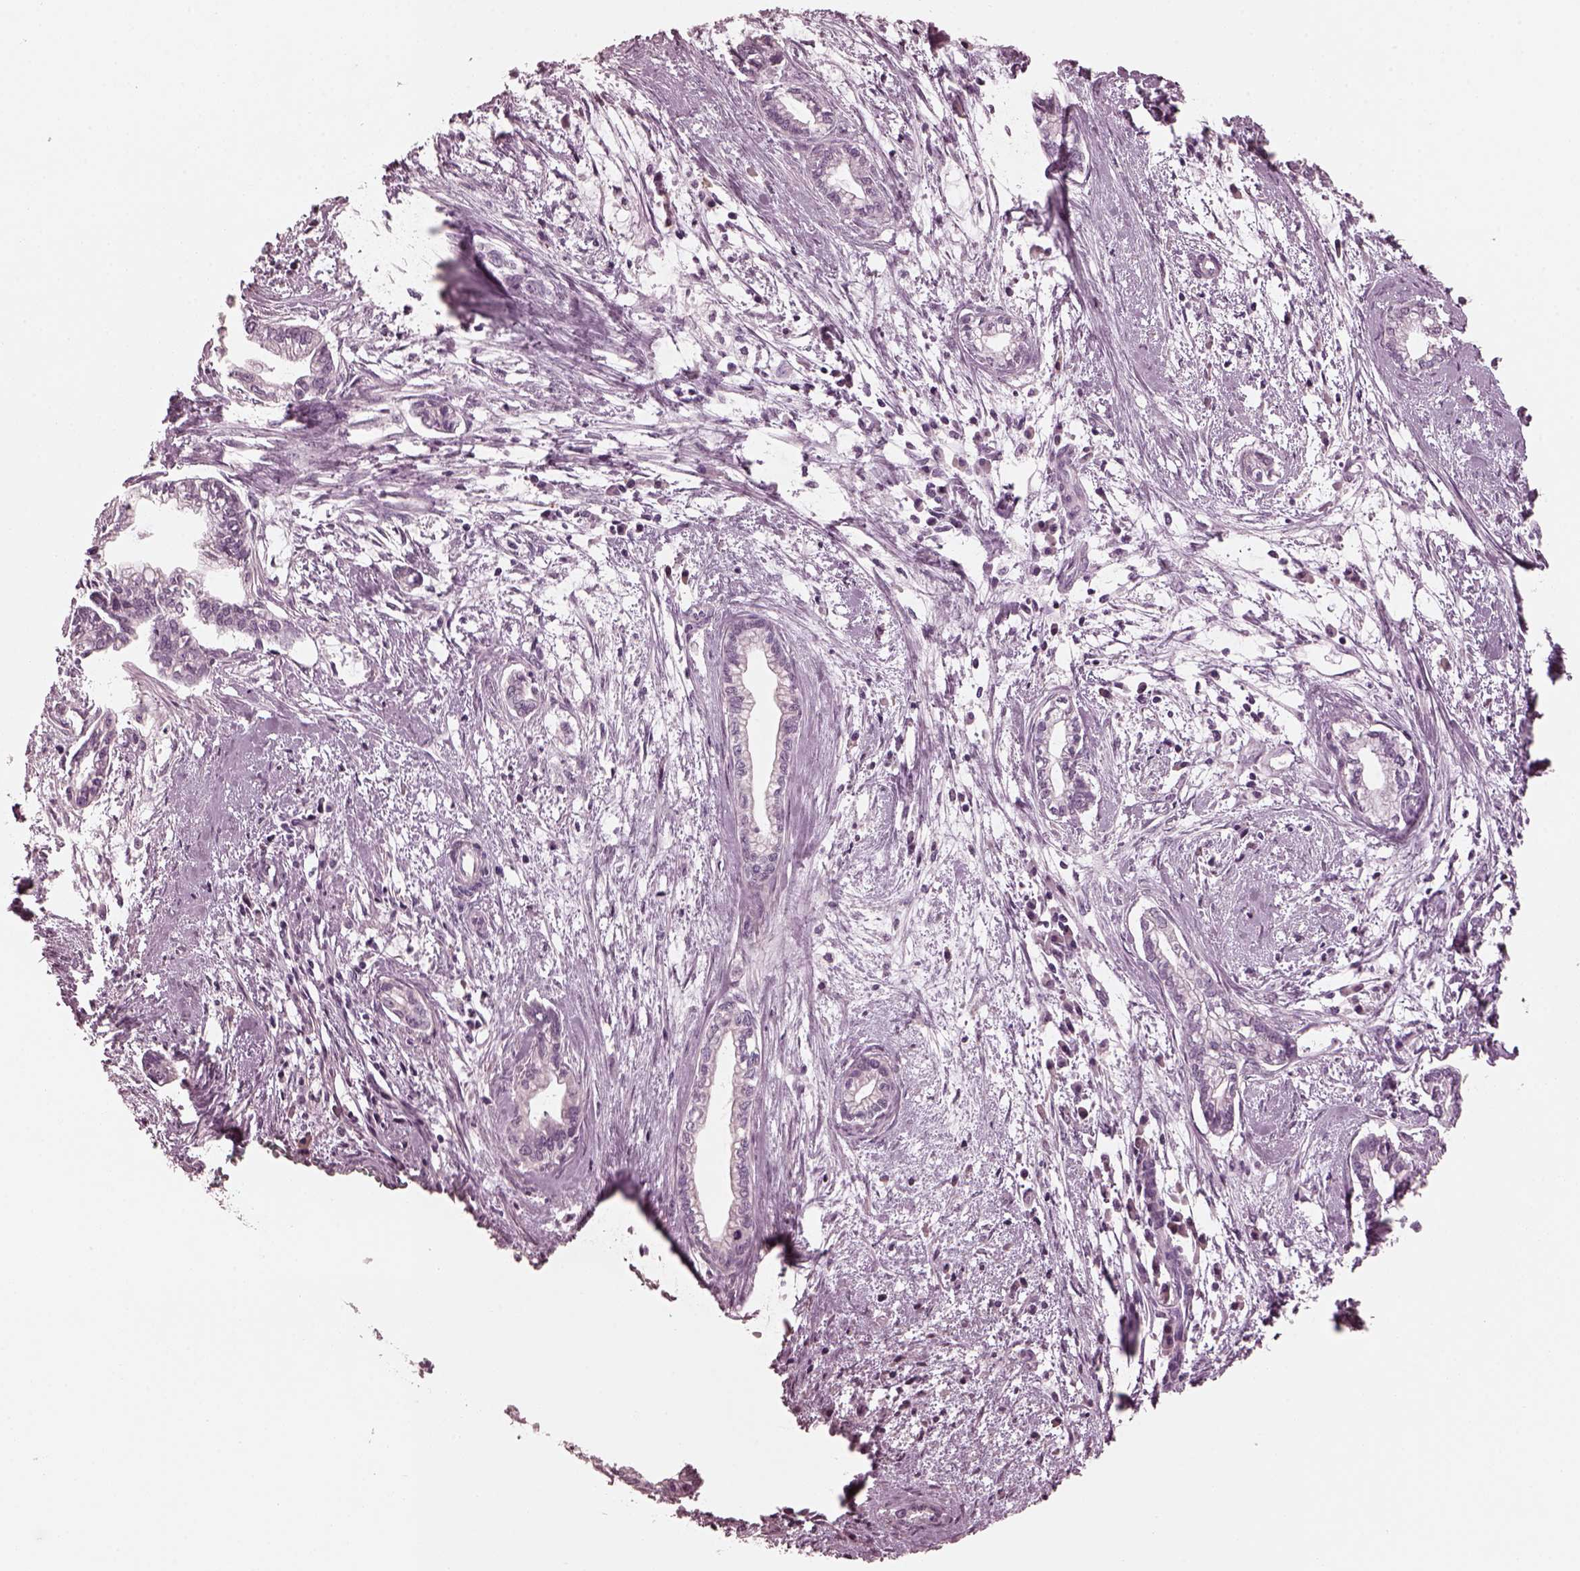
{"staining": {"intensity": "negative", "quantity": "none", "location": "none"}, "tissue": "cervical cancer", "cell_type": "Tumor cells", "image_type": "cancer", "snomed": [{"axis": "morphology", "description": "Adenocarcinoma, NOS"}, {"axis": "topography", "description": "Cervix"}], "caption": "Immunohistochemistry (IHC) histopathology image of neoplastic tissue: human adenocarcinoma (cervical) stained with DAB exhibits no significant protein expression in tumor cells.", "gene": "CGA", "patient": {"sex": "female", "age": 62}}